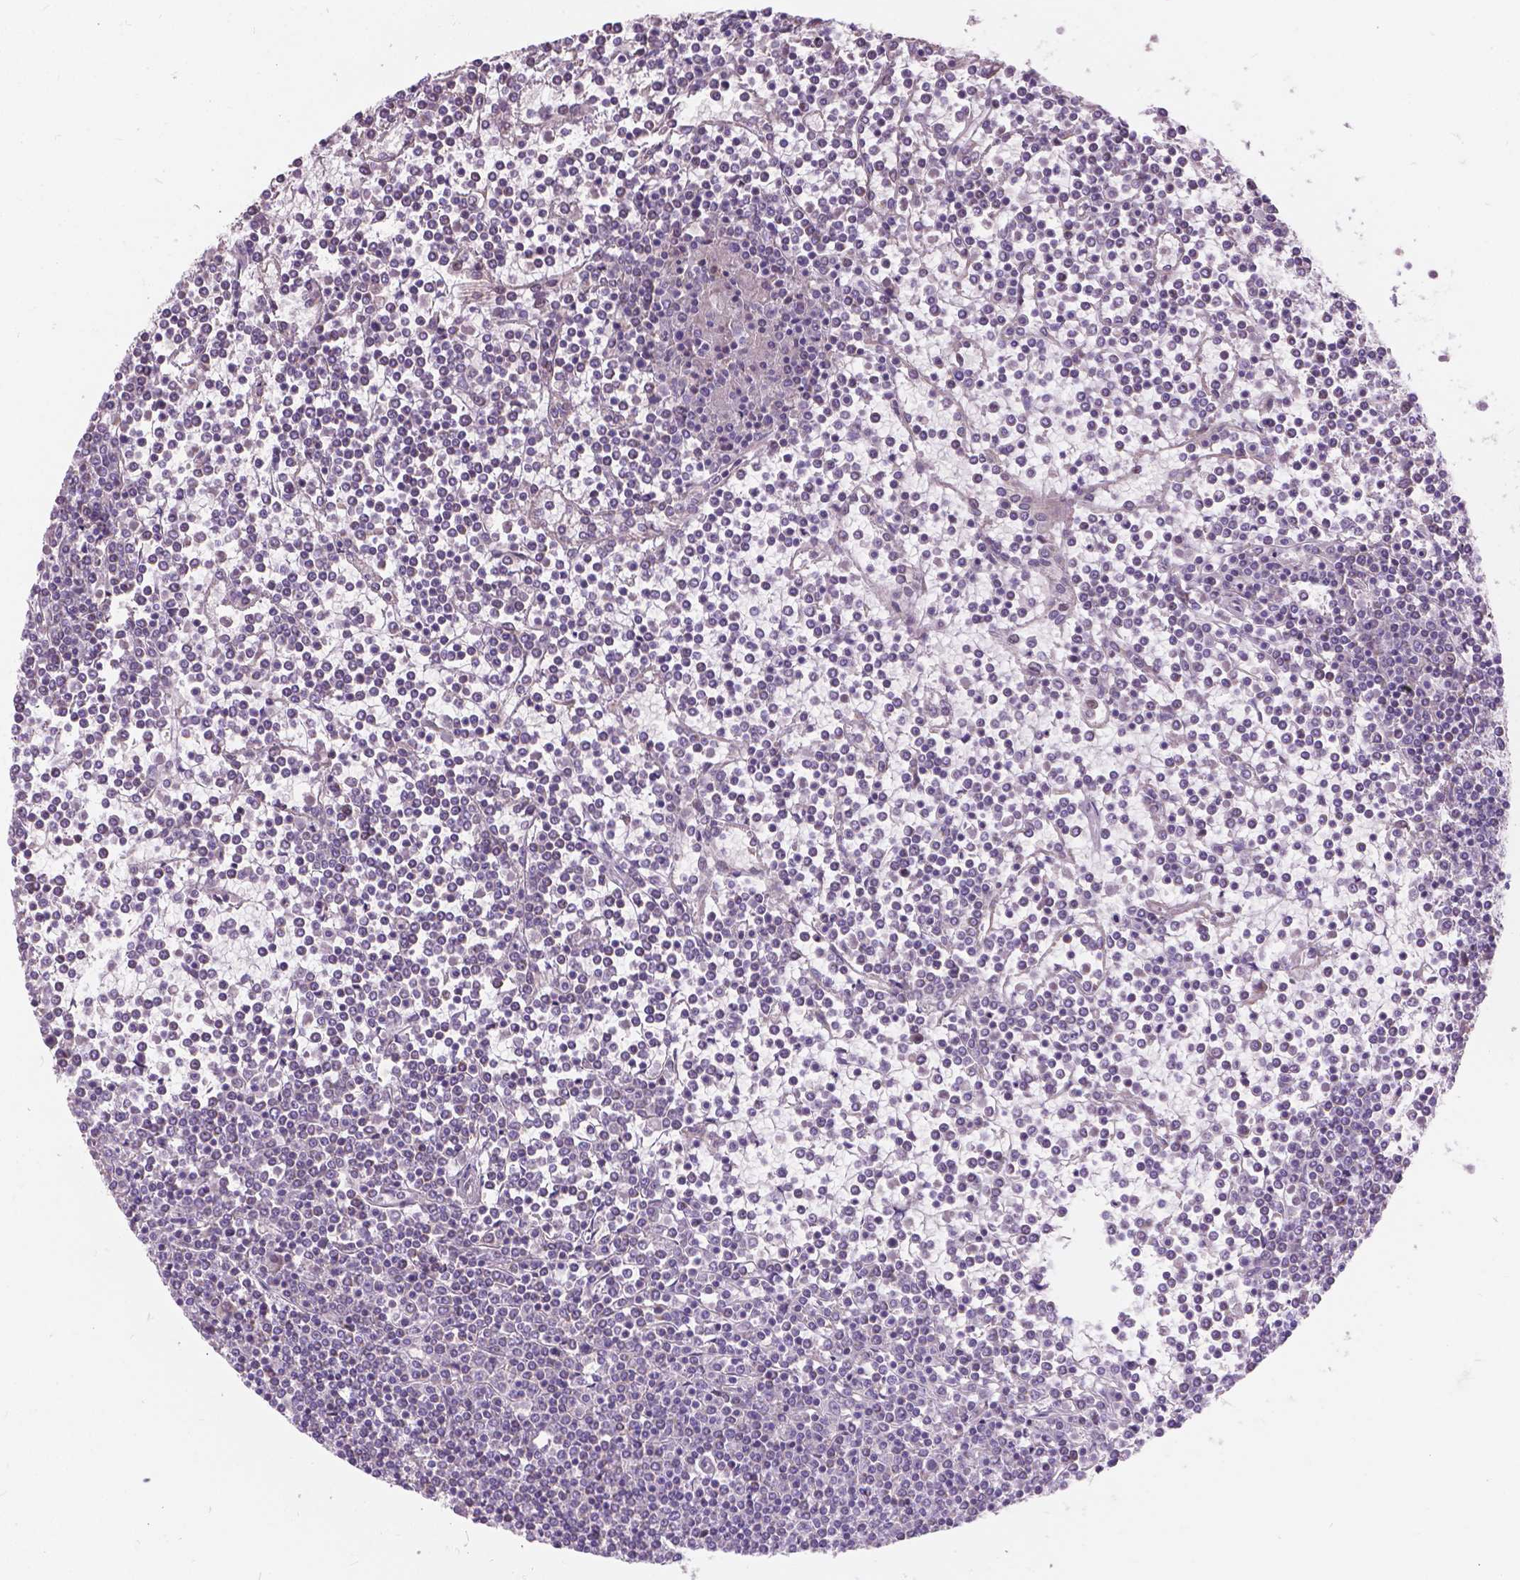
{"staining": {"intensity": "negative", "quantity": "none", "location": "none"}, "tissue": "lymphoma", "cell_type": "Tumor cells", "image_type": "cancer", "snomed": [{"axis": "morphology", "description": "Malignant lymphoma, non-Hodgkin's type, Low grade"}, {"axis": "topography", "description": "Spleen"}], "caption": "A high-resolution image shows immunohistochemistry staining of lymphoma, which displays no significant expression in tumor cells.", "gene": "MYH14", "patient": {"sex": "female", "age": 19}}